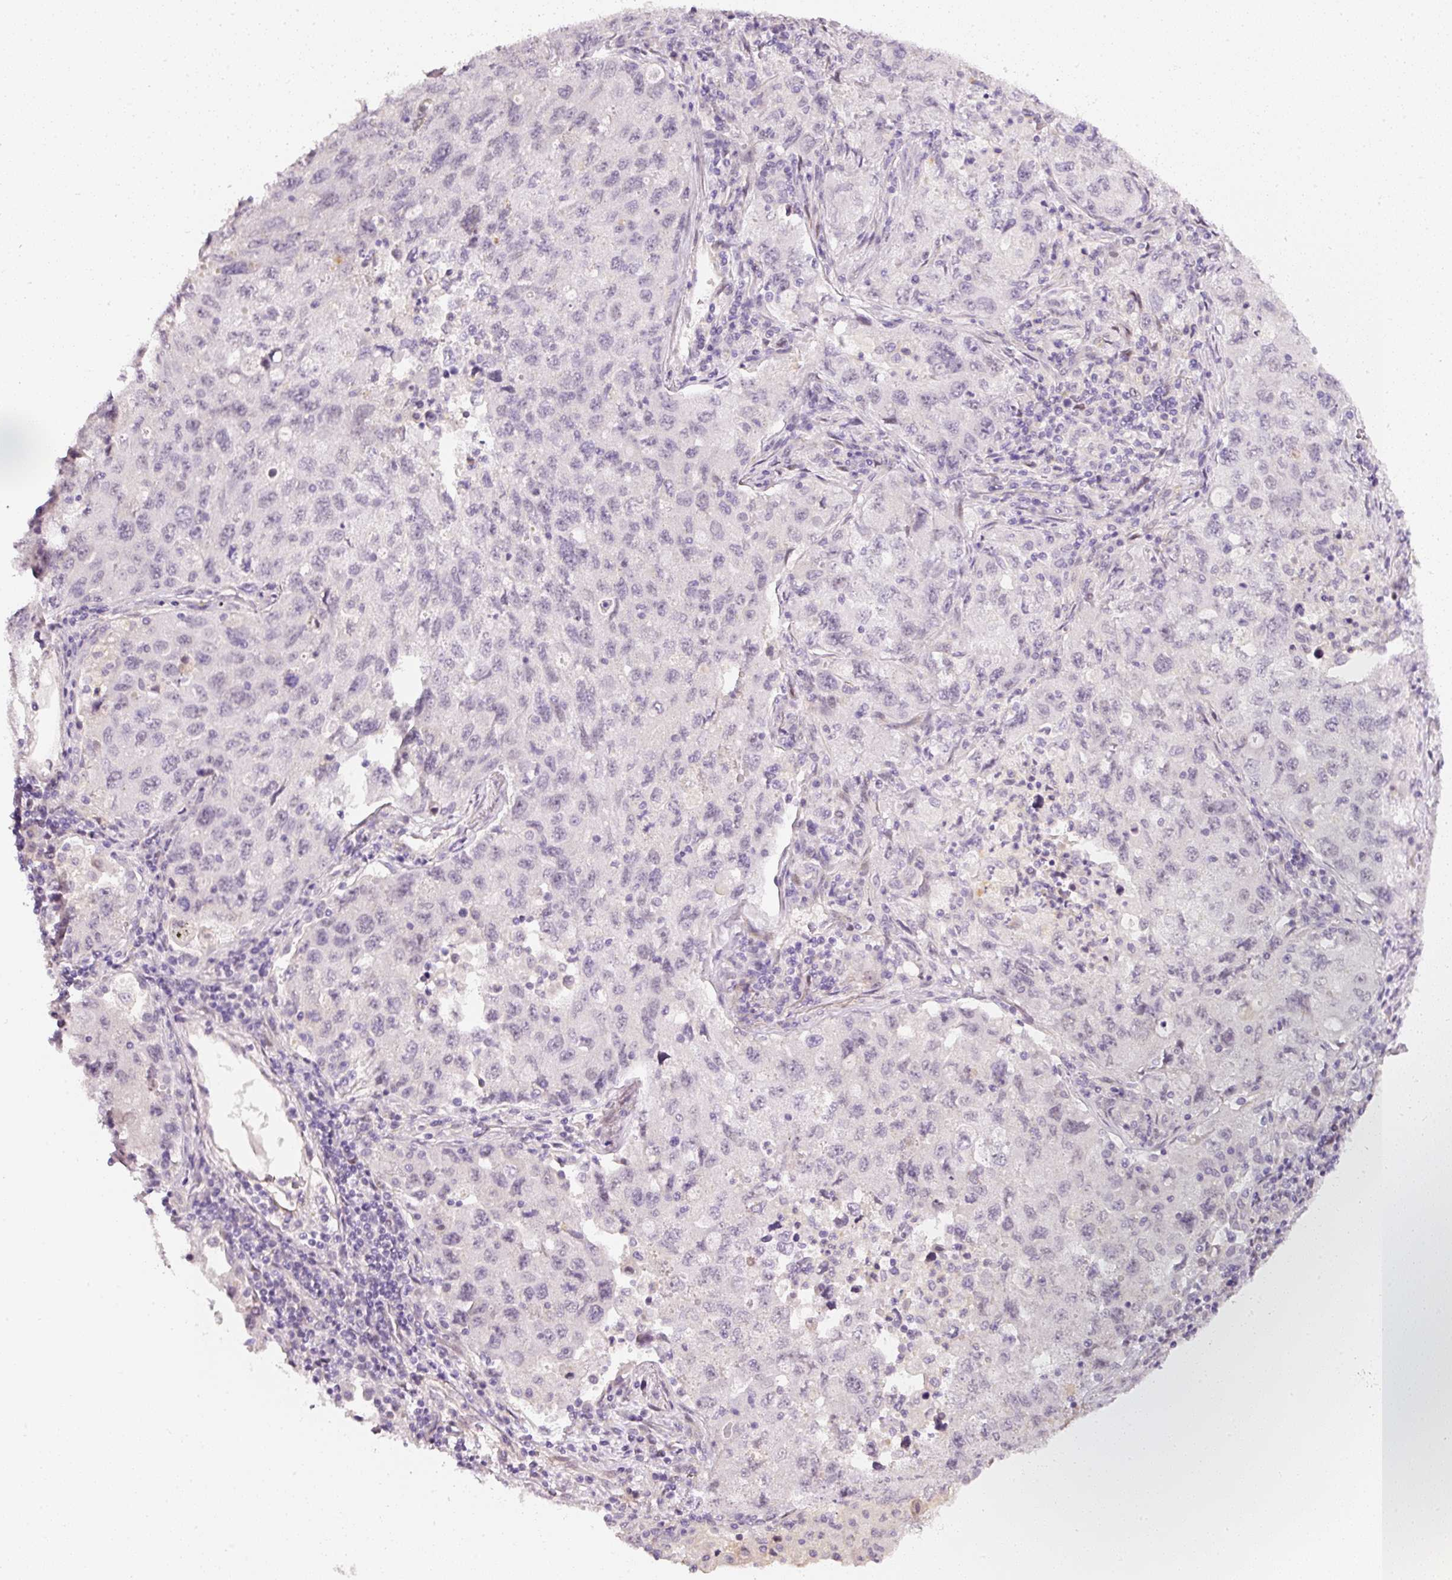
{"staining": {"intensity": "negative", "quantity": "none", "location": "none"}, "tissue": "lung cancer", "cell_type": "Tumor cells", "image_type": "cancer", "snomed": [{"axis": "morphology", "description": "Adenocarcinoma, NOS"}, {"axis": "topography", "description": "Lung"}], "caption": "Immunohistochemistry of lung adenocarcinoma reveals no staining in tumor cells.", "gene": "TOGARAM1", "patient": {"sex": "female", "age": 57}}